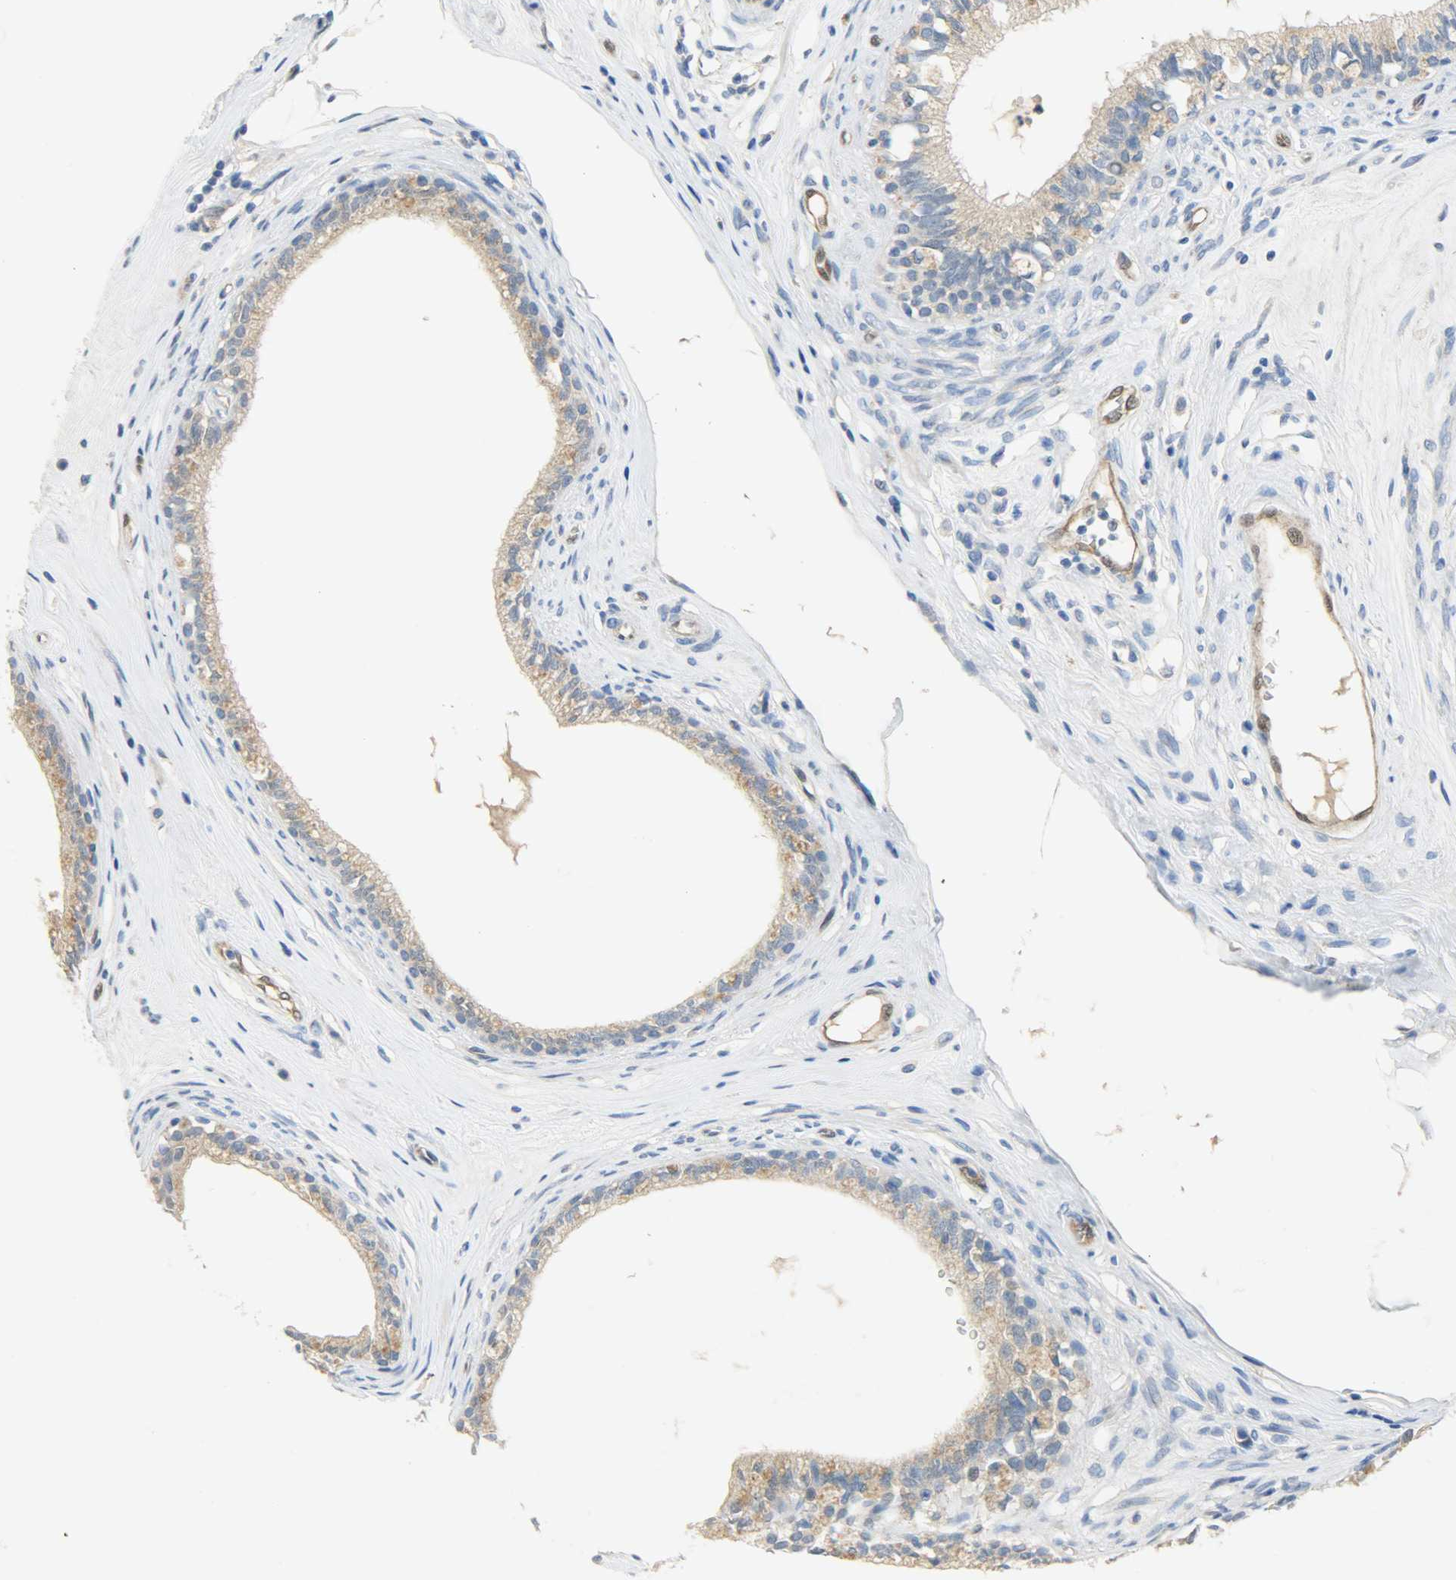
{"staining": {"intensity": "weak", "quantity": ">75%", "location": "cytoplasmic/membranous"}, "tissue": "epididymis", "cell_type": "Glandular cells", "image_type": "normal", "snomed": [{"axis": "morphology", "description": "Normal tissue, NOS"}, {"axis": "morphology", "description": "Inflammation, NOS"}, {"axis": "topography", "description": "Epididymis"}], "caption": "Immunohistochemistry (DAB) staining of unremarkable epididymis reveals weak cytoplasmic/membranous protein staining in approximately >75% of glandular cells.", "gene": "FKBP1A", "patient": {"sex": "male", "age": 84}}